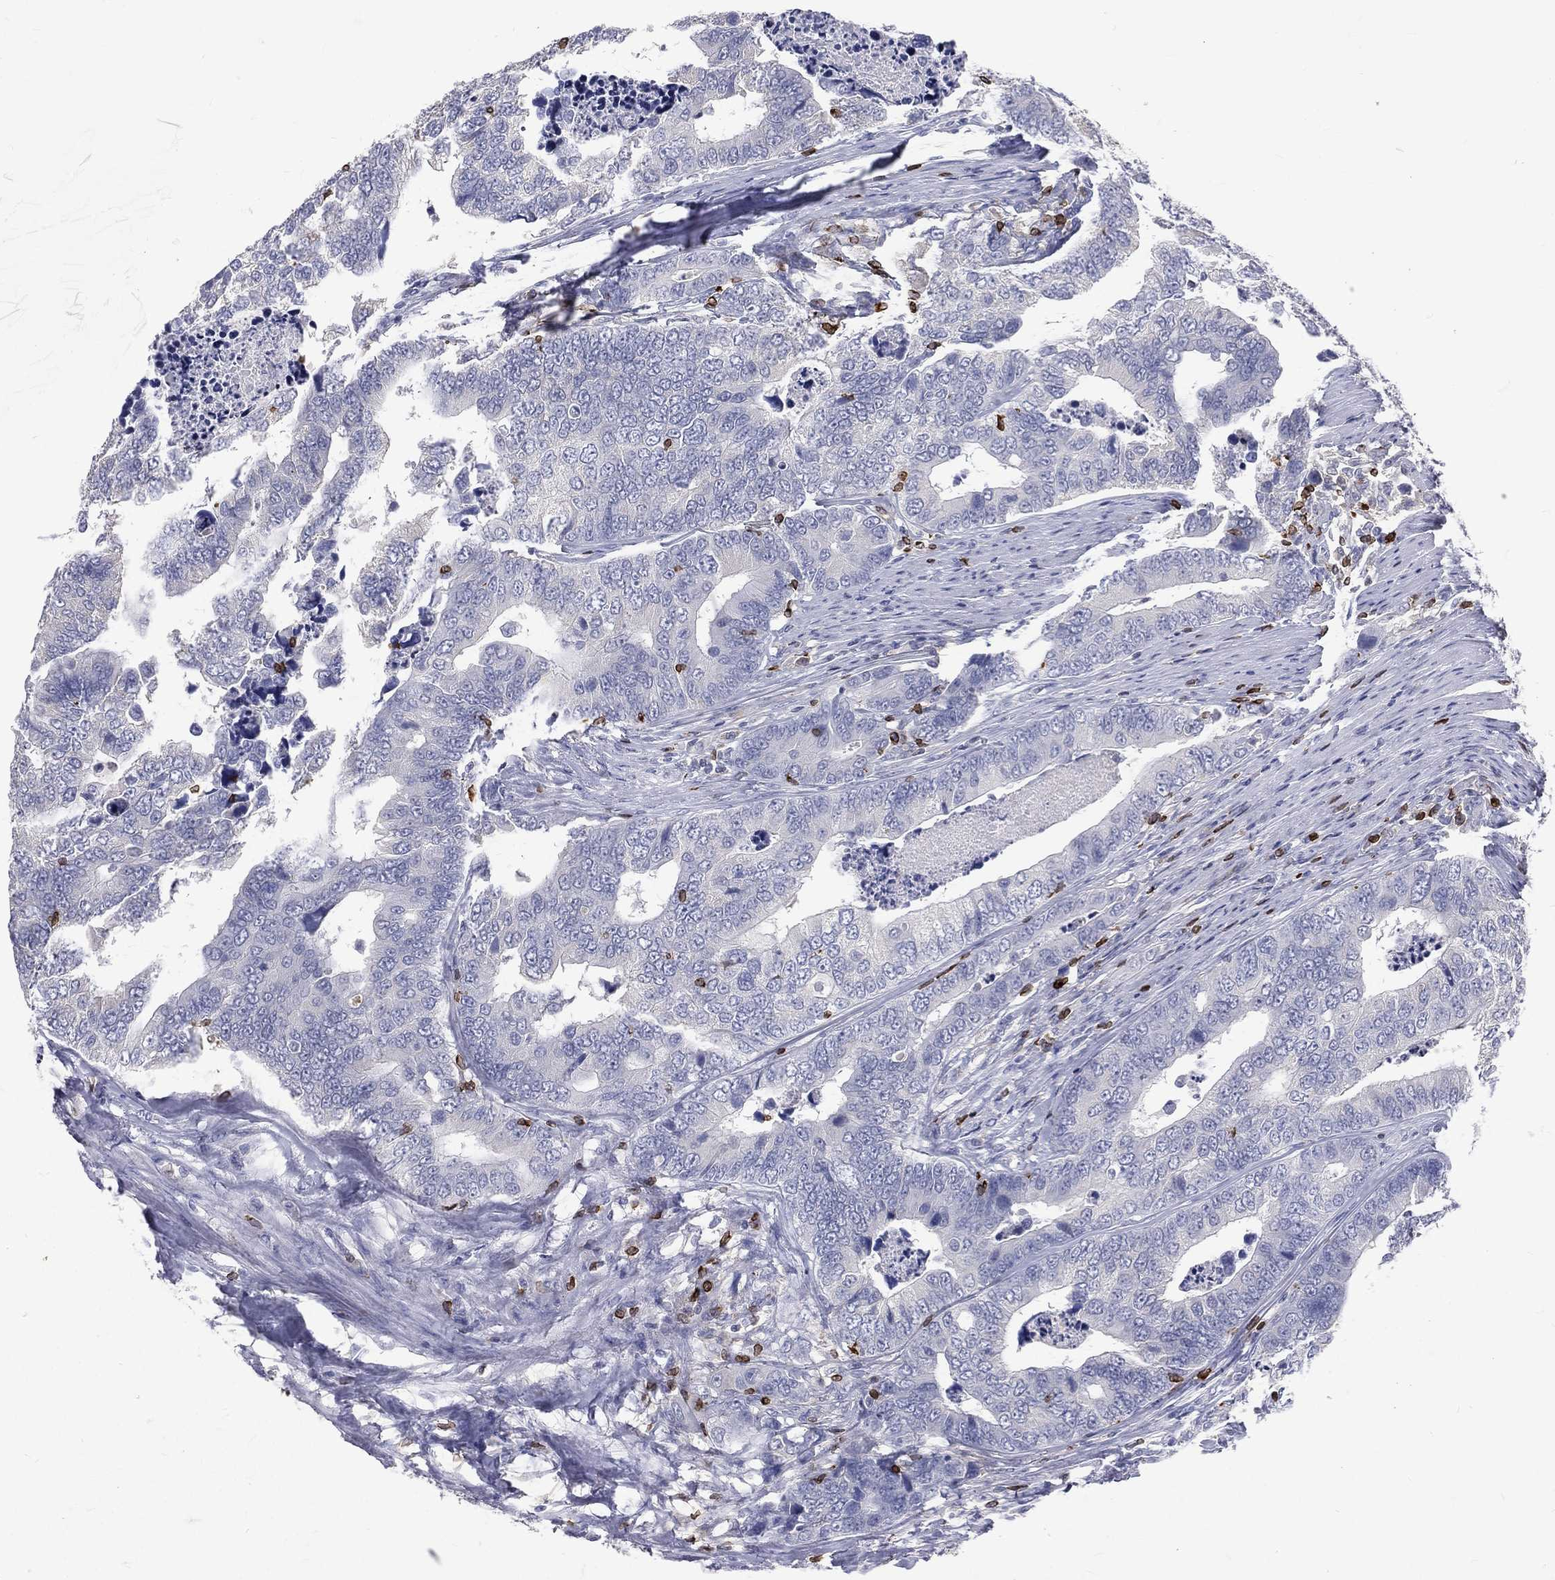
{"staining": {"intensity": "negative", "quantity": "none", "location": "none"}, "tissue": "colorectal cancer", "cell_type": "Tumor cells", "image_type": "cancer", "snomed": [{"axis": "morphology", "description": "Adenocarcinoma, NOS"}, {"axis": "topography", "description": "Colon"}], "caption": "This is an immunohistochemistry (IHC) image of colorectal adenocarcinoma. There is no positivity in tumor cells.", "gene": "CTSW", "patient": {"sex": "female", "age": 72}}